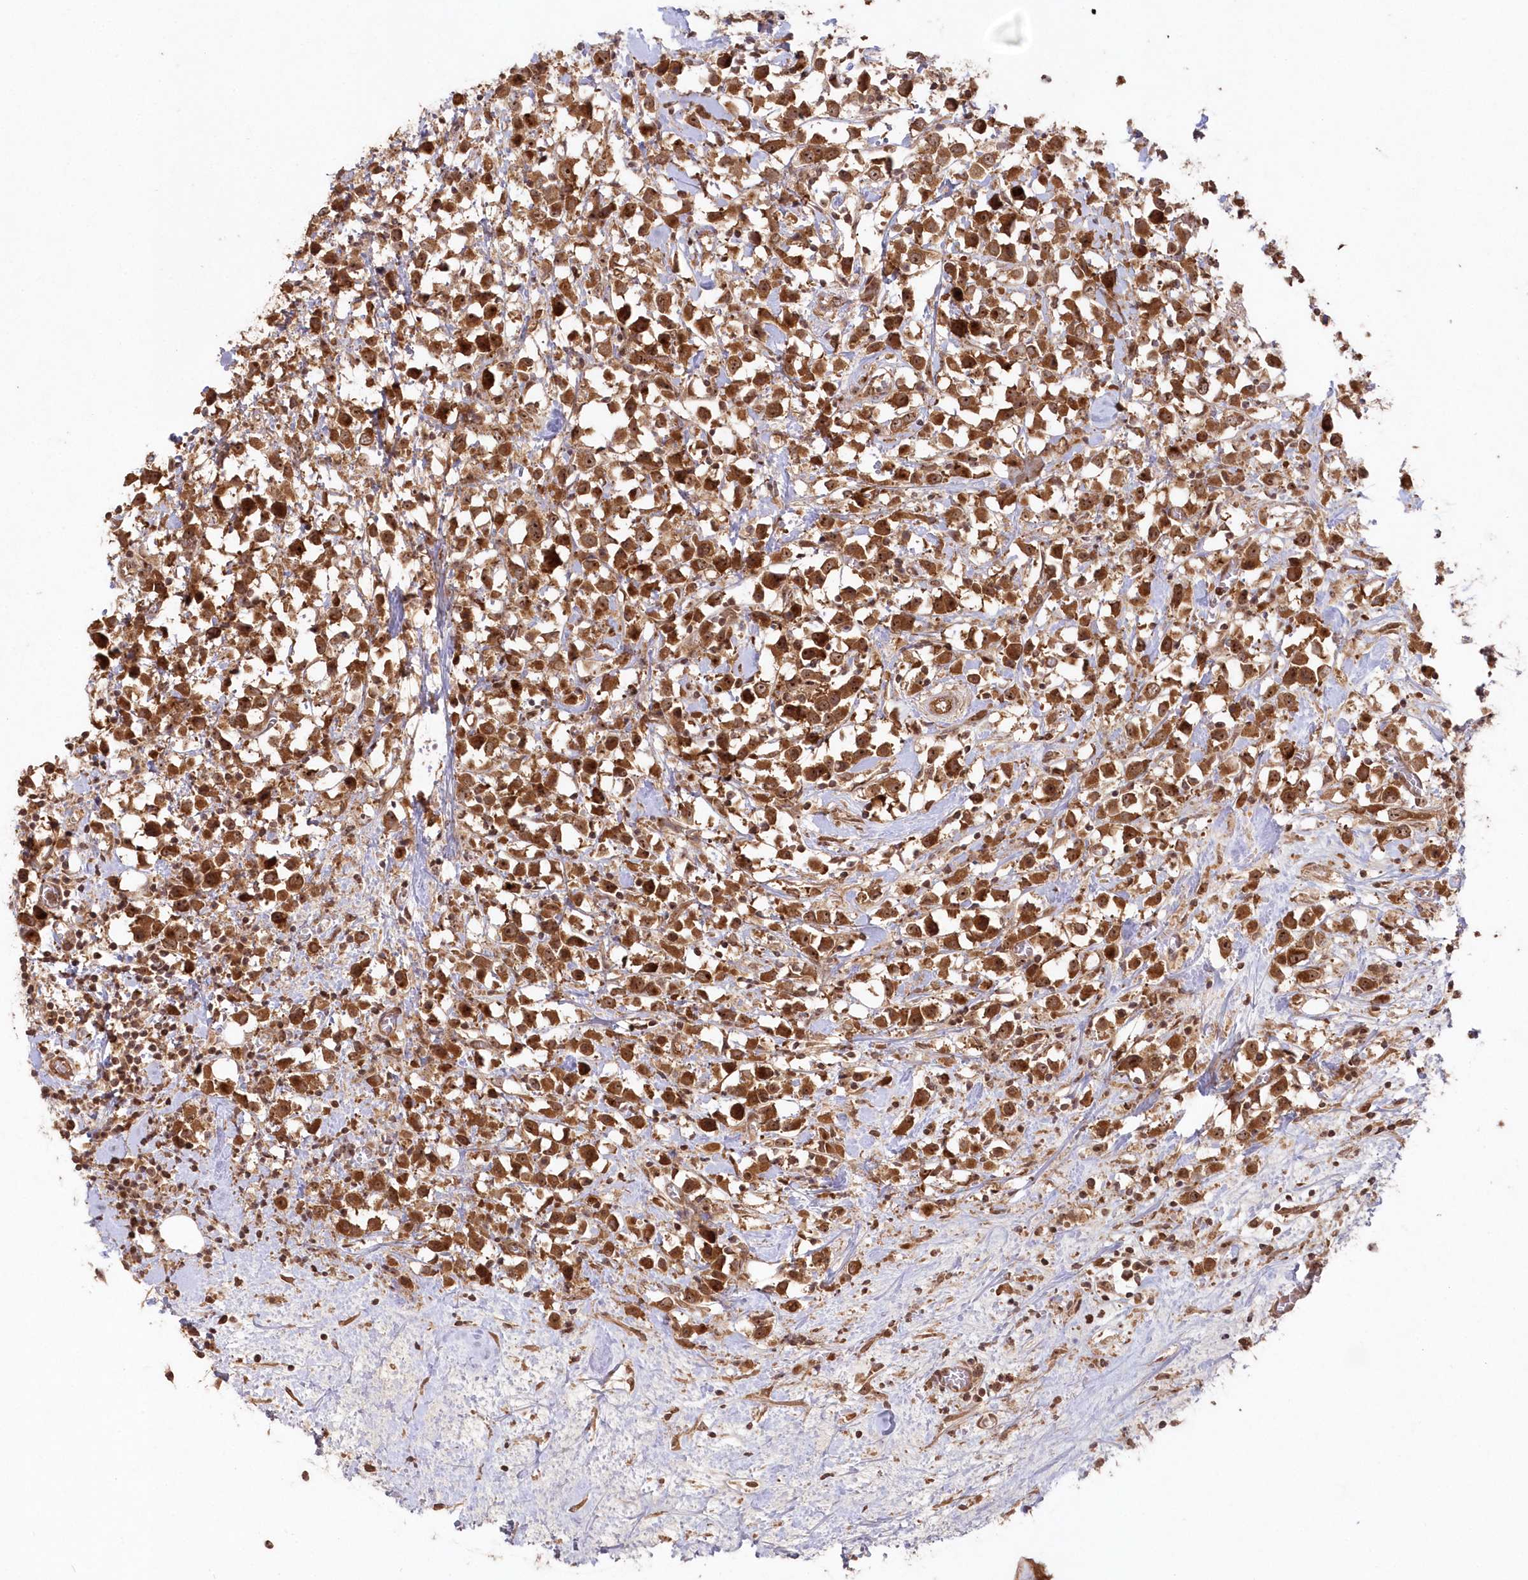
{"staining": {"intensity": "moderate", "quantity": ">75%", "location": "cytoplasmic/membranous,nuclear"}, "tissue": "breast cancer", "cell_type": "Tumor cells", "image_type": "cancer", "snomed": [{"axis": "morphology", "description": "Duct carcinoma"}, {"axis": "topography", "description": "Breast"}], "caption": "Protein staining demonstrates moderate cytoplasmic/membranous and nuclear positivity in about >75% of tumor cells in intraductal carcinoma (breast). (IHC, brightfield microscopy, high magnification).", "gene": "SERINC1", "patient": {"sex": "female", "age": 61}}